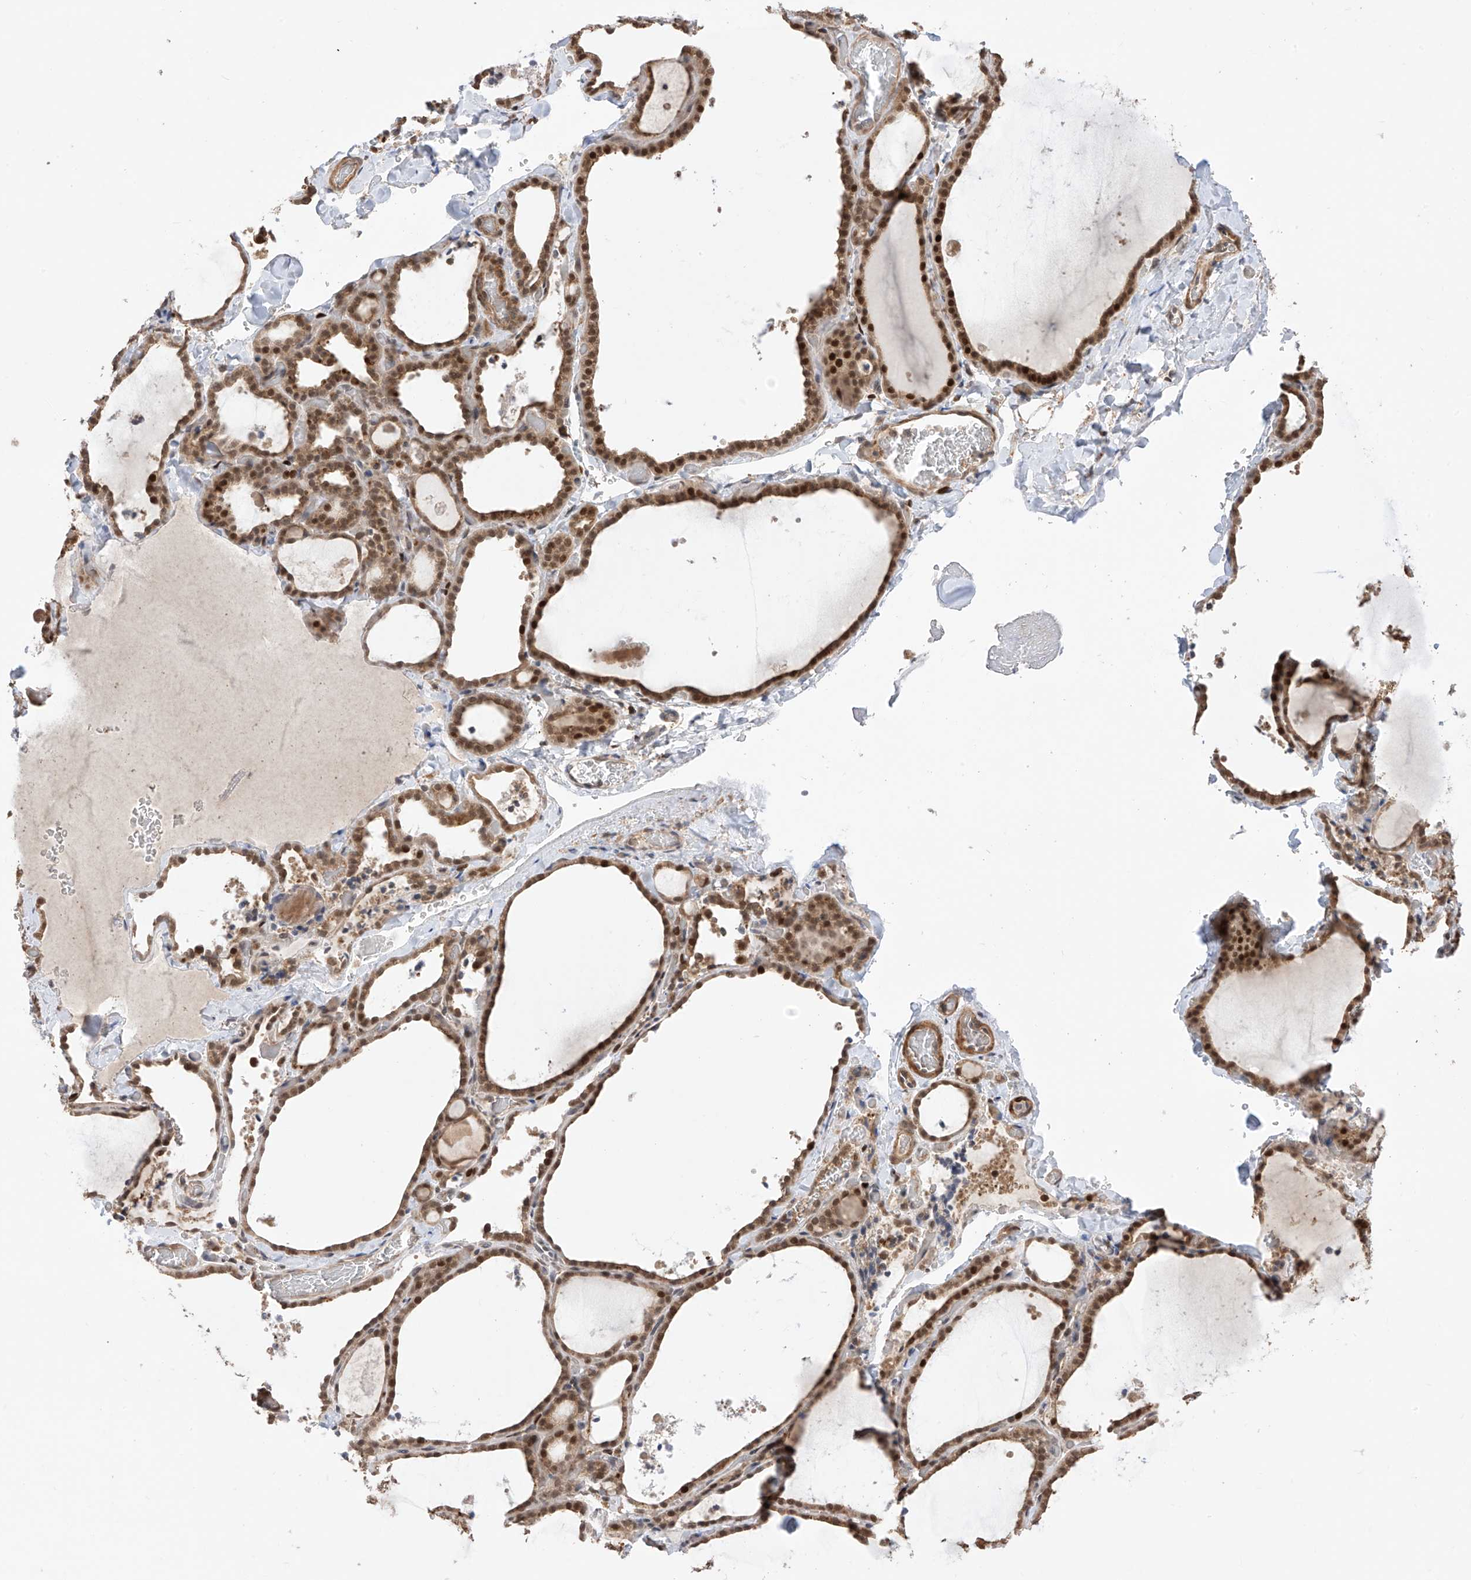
{"staining": {"intensity": "moderate", "quantity": ">75%", "location": "cytoplasmic/membranous,nuclear"}, "tissue": "thyroid gland", "cell_type": "Glandular cells", "image_type": "normal", "snomed": [{"axis": "morphology", "description": "Normal tissue, NOS"}, {"axis": "topography", "description": "Thyroid gland"}], "caption": "Immunohistochemistry (DAB) staining of benign thyroid gland demonstrates moderate cytoplasmic/membranous,nuclear protein expression in about >75% of glandular cells.", "gene": "LATS1", "patient": {"sex": "female", "age": 22}}